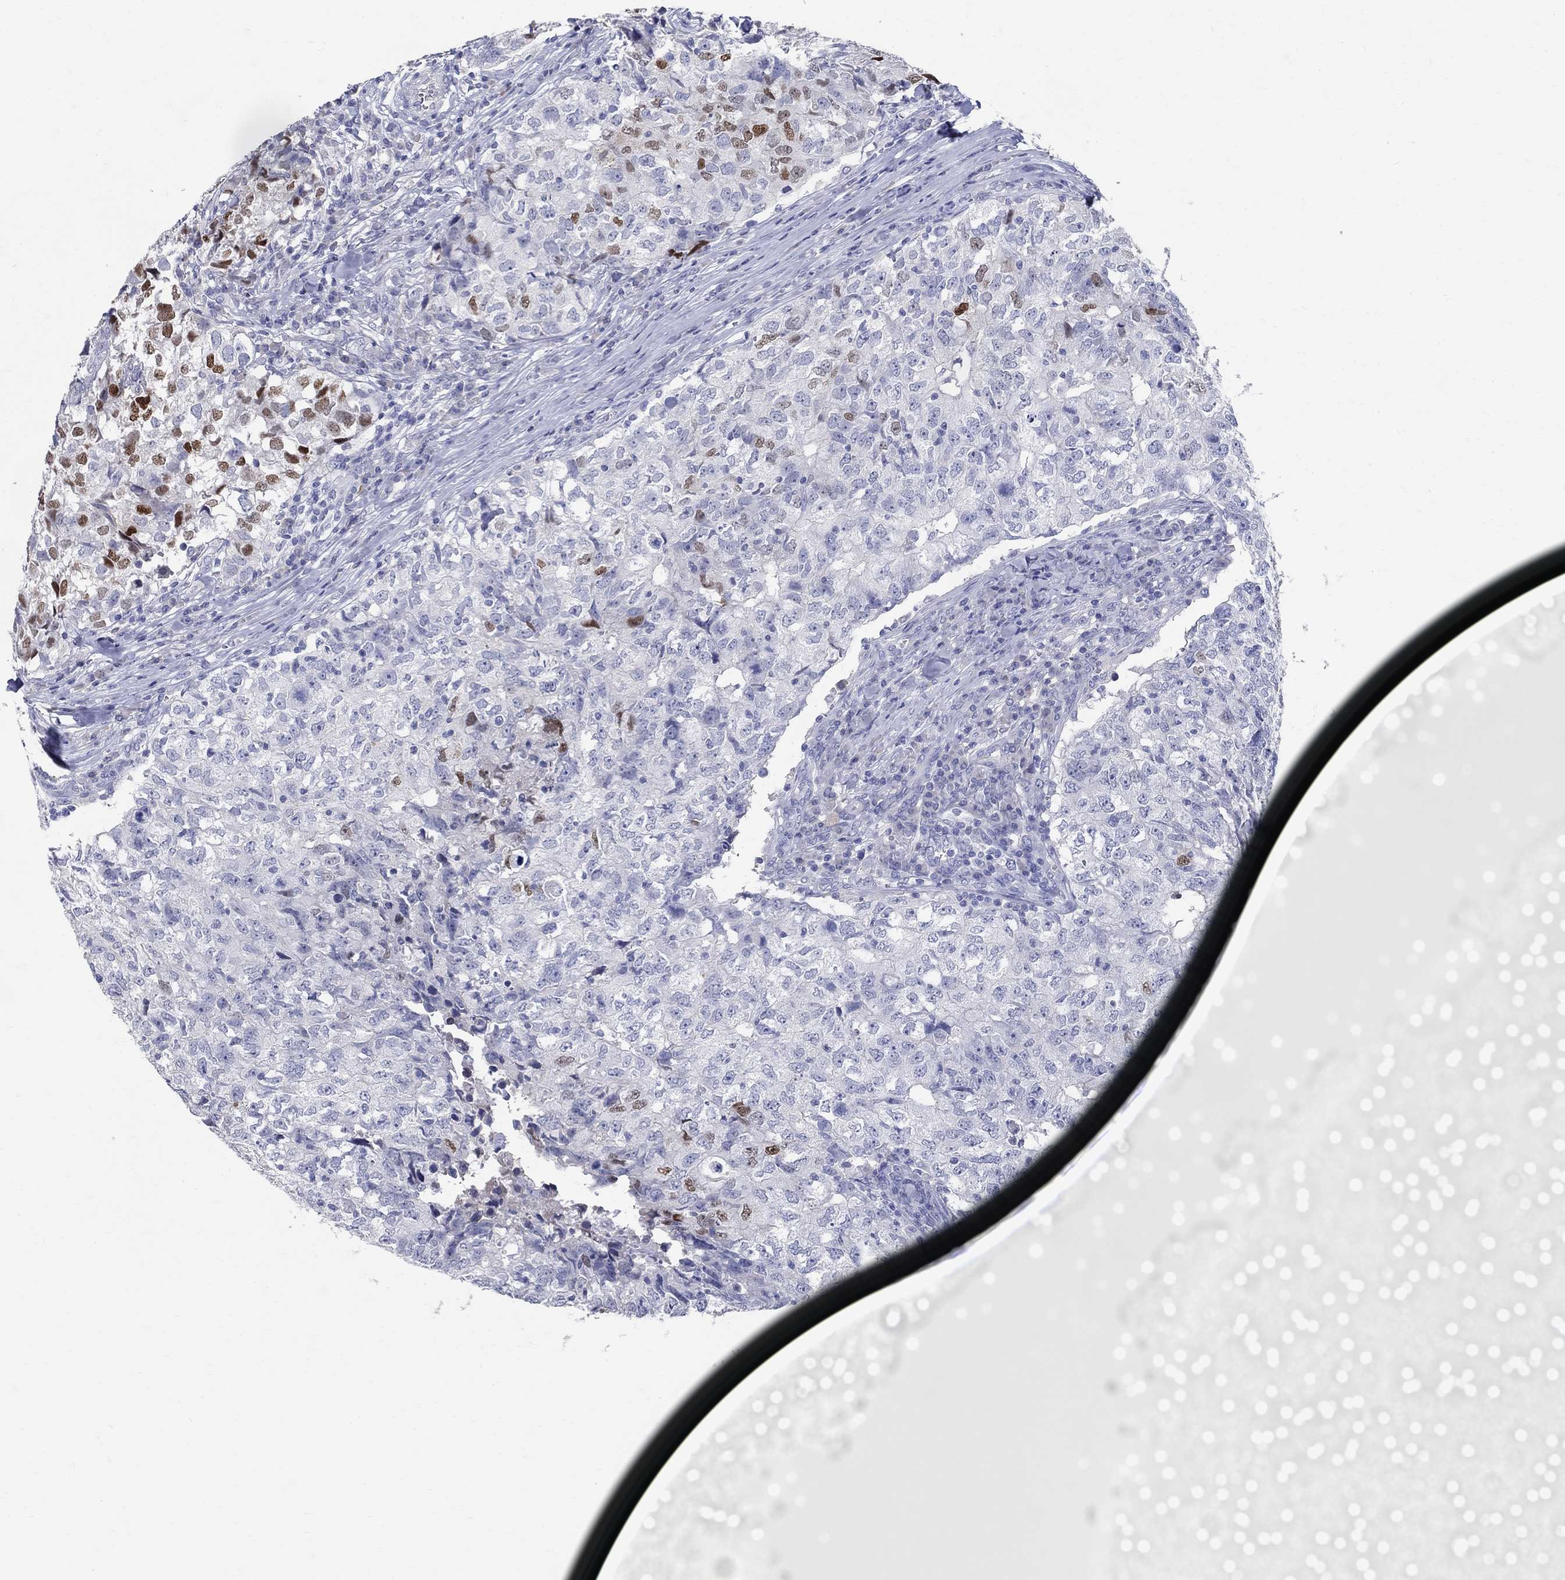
{"staining": {"intensity": "moderate", "quantity": "<25%", "location": "nuclear"}, "tissue": "breast cancer", "cell_type": "Tumor cells", "image_type": "cancer", "snomed": [{"axis": "morphology", "description": "Duct carcinoma"}, {"axis": "topography", "description": "Breast"}], "caption": "About <25% of tumor cells in human breast intraductal carcinoma show moderate nuclear protein expression as visualized by brown immunohistochemical staining.", "gene": "SOX2", "patient": {"sex": "female", "age": 30}}